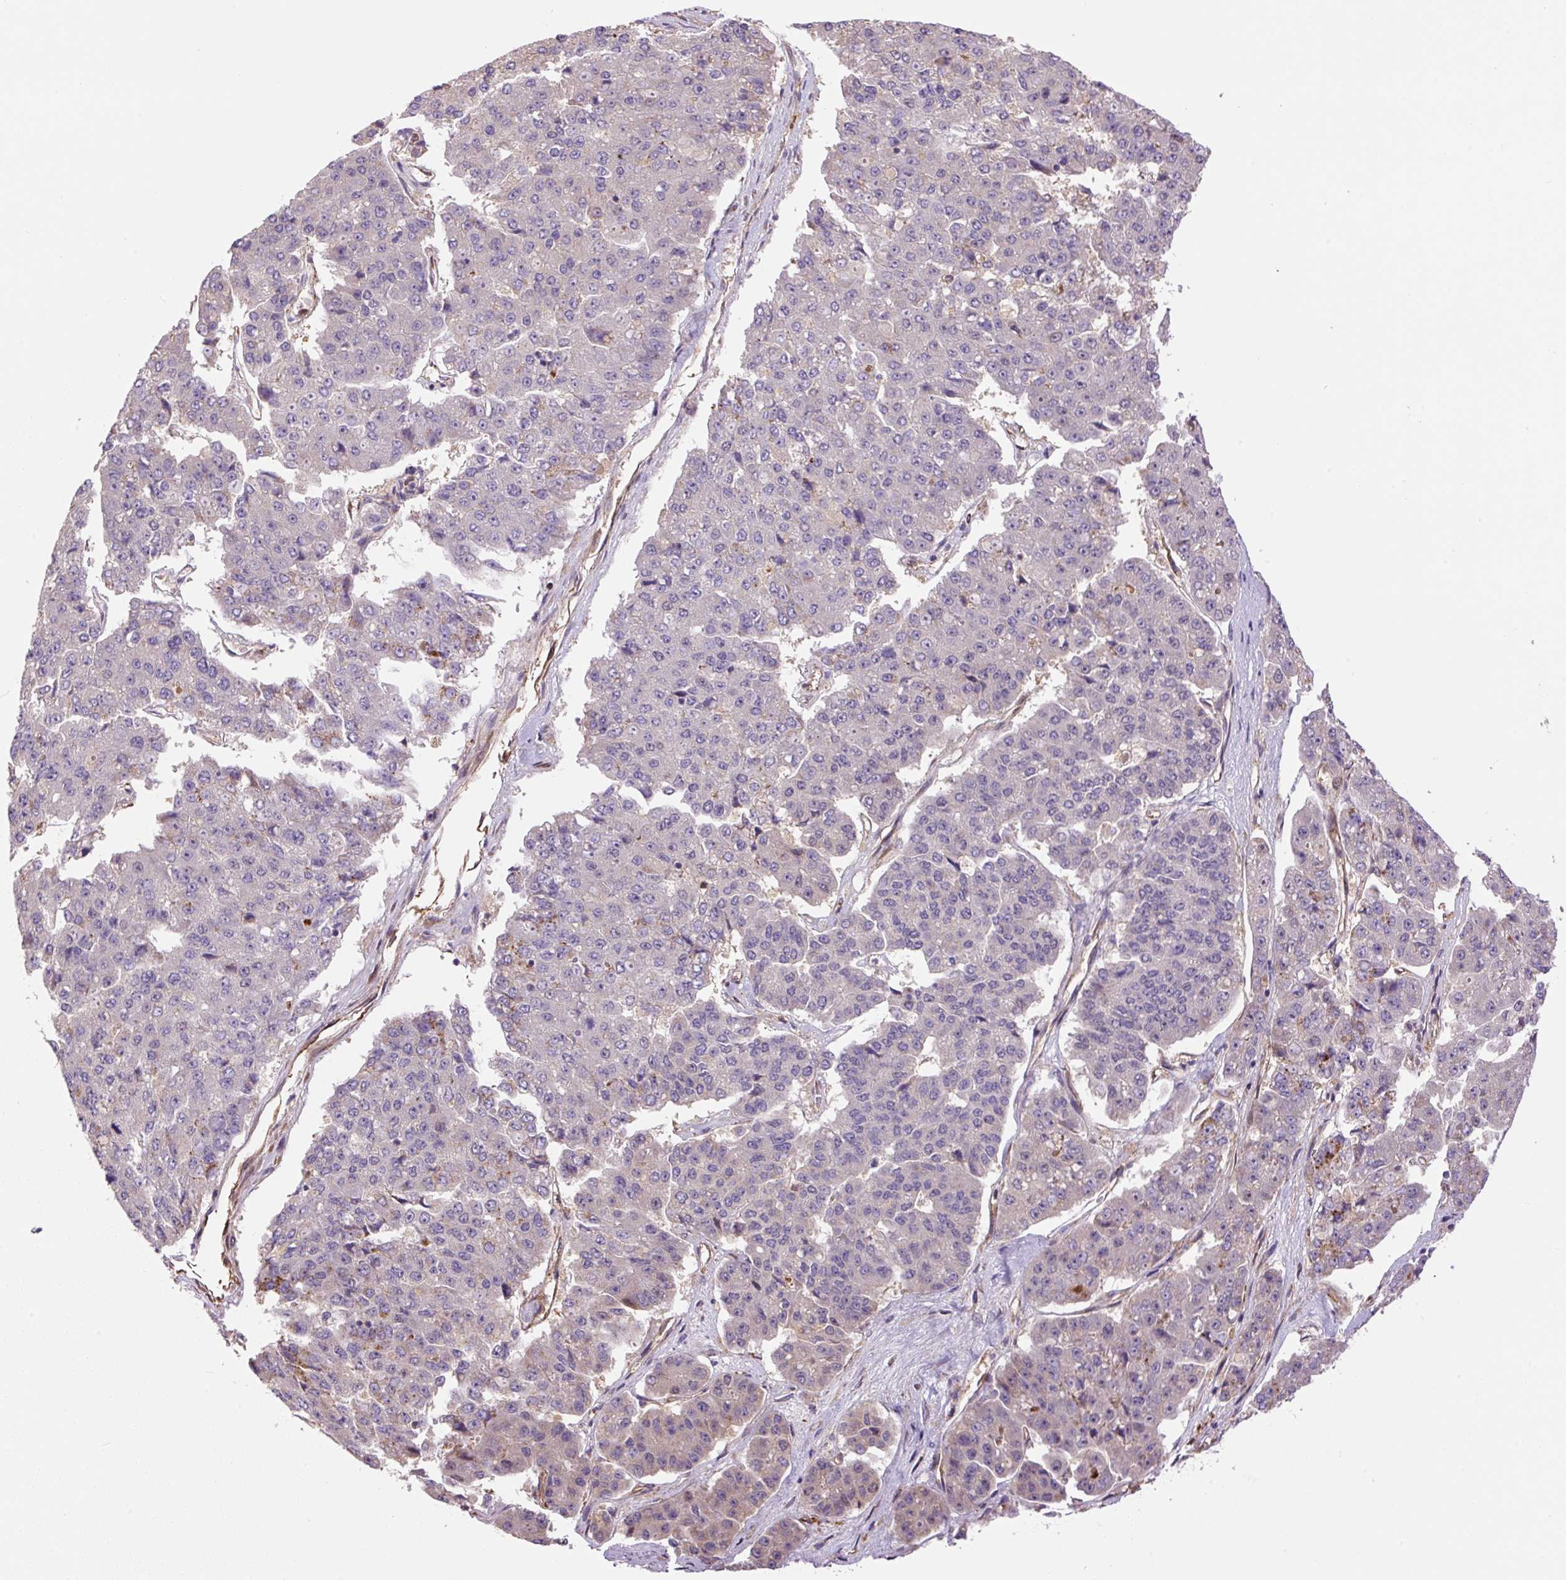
{"staining": {"intensity": "negative", "quantity": "none", "location": "none"}, "tissue": "pancreatic cancer", "cell_type": "Tumor cells", "image_type": "cancer", "snomed": [{"axis": "morphology", "description": "Adenocarcinoma, NOS"}, {"axis": "topography", "description": "Pancreas"}], "caption": "This is an IHC image of human pancreatic cancer. There is no expression in tumor cells.", "gene": "PPME1", "patient": {"sex": "male", "age": 50}}